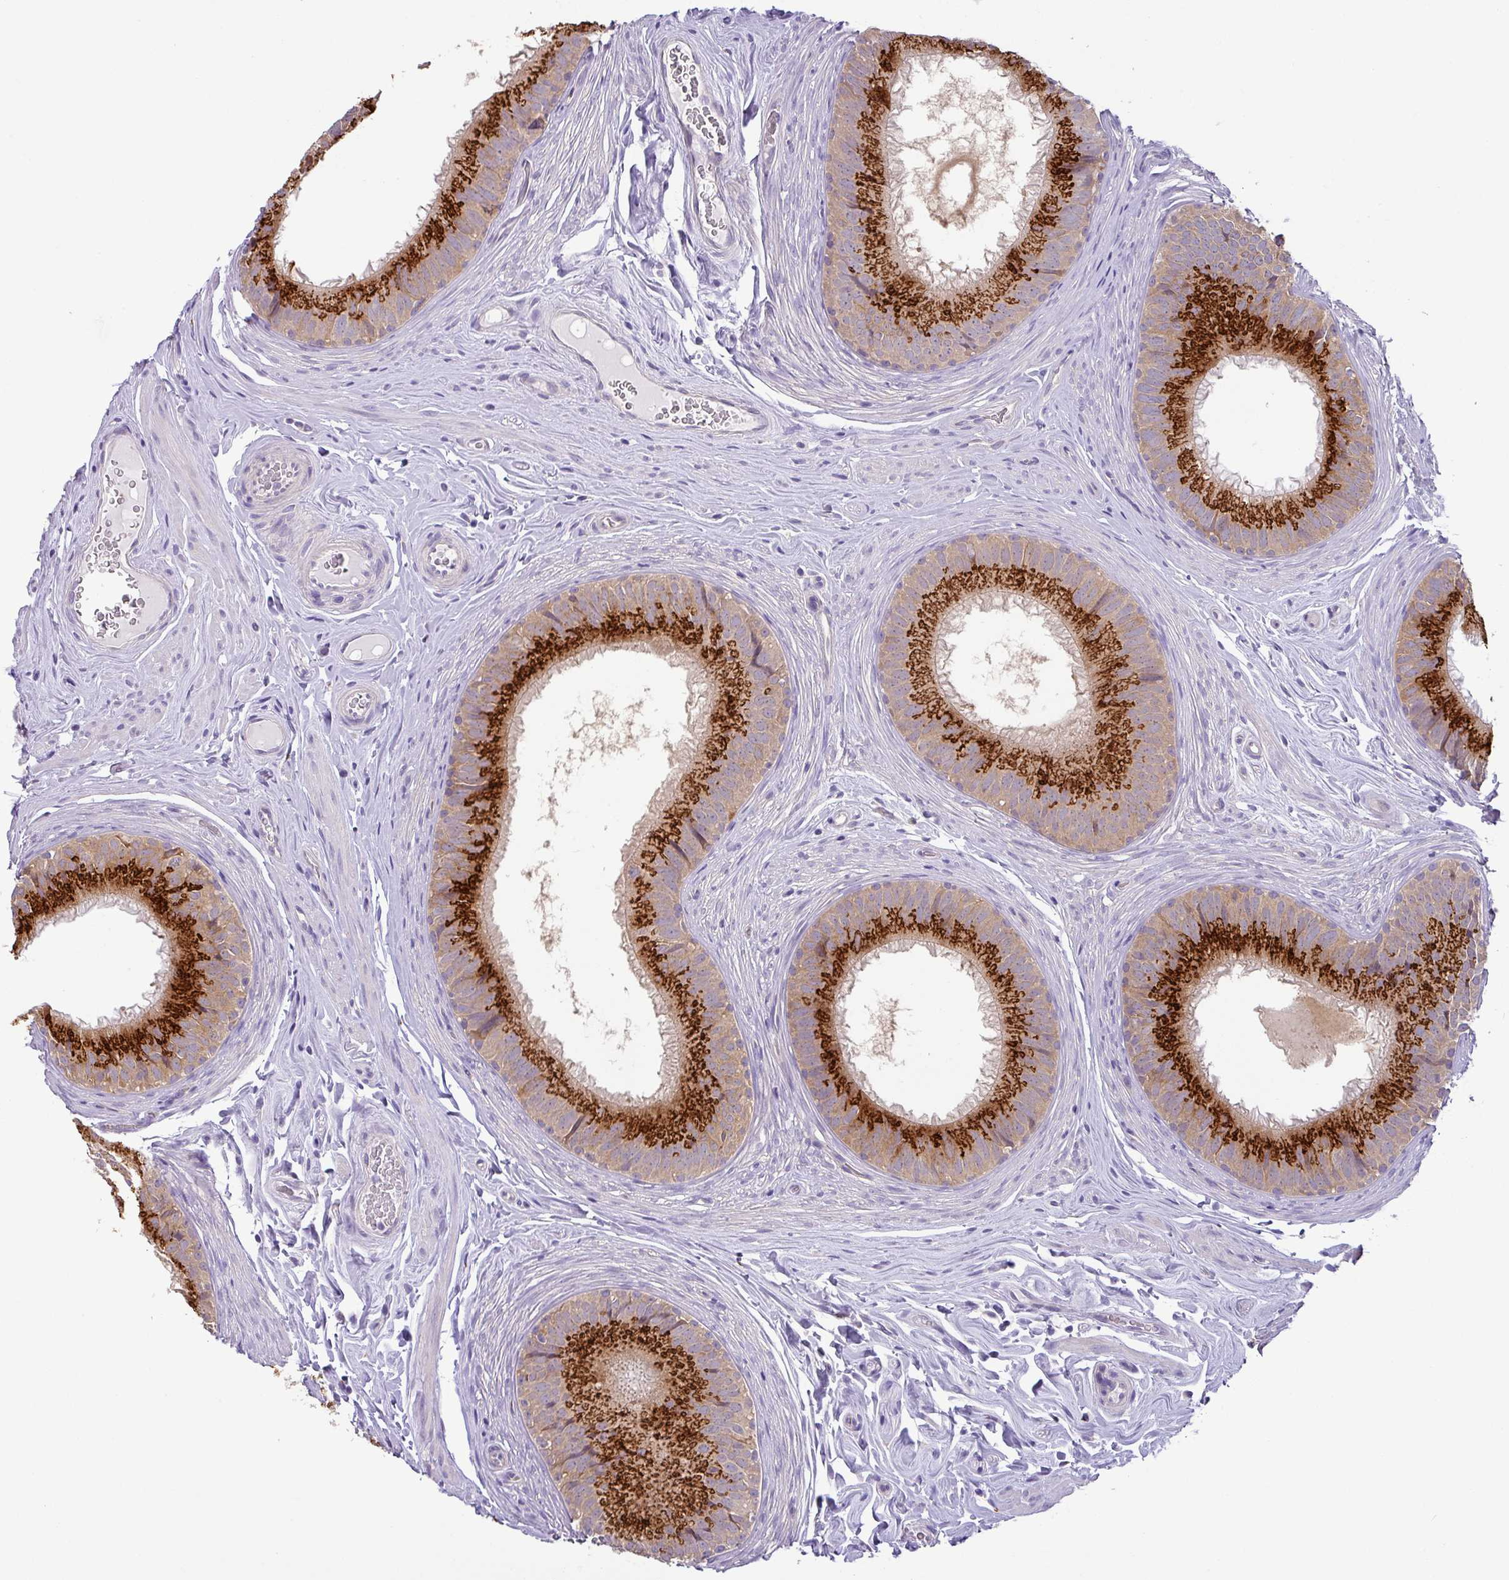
{"staining": {"intensity": "strong", "quantity": ">75%", "location": "cytoplasmic/membranous"}, "tissue": "epididymis", "cell_type": "Glandular cells", "image_type": "normal", "snomed": [{"axis": "morphology", "description": "Normal tissue, NOS"}, {"axis": "topography", "description": "Epididymis, spermatic cord, NOS"}], "caption": "This is an image of IHC staining of normal epididymis, which shows strong positivity in the cytoplasmic/membranous of glandular cells.", "gene": "GALNT12", "patient": {"sex": "male", "age": 25}}